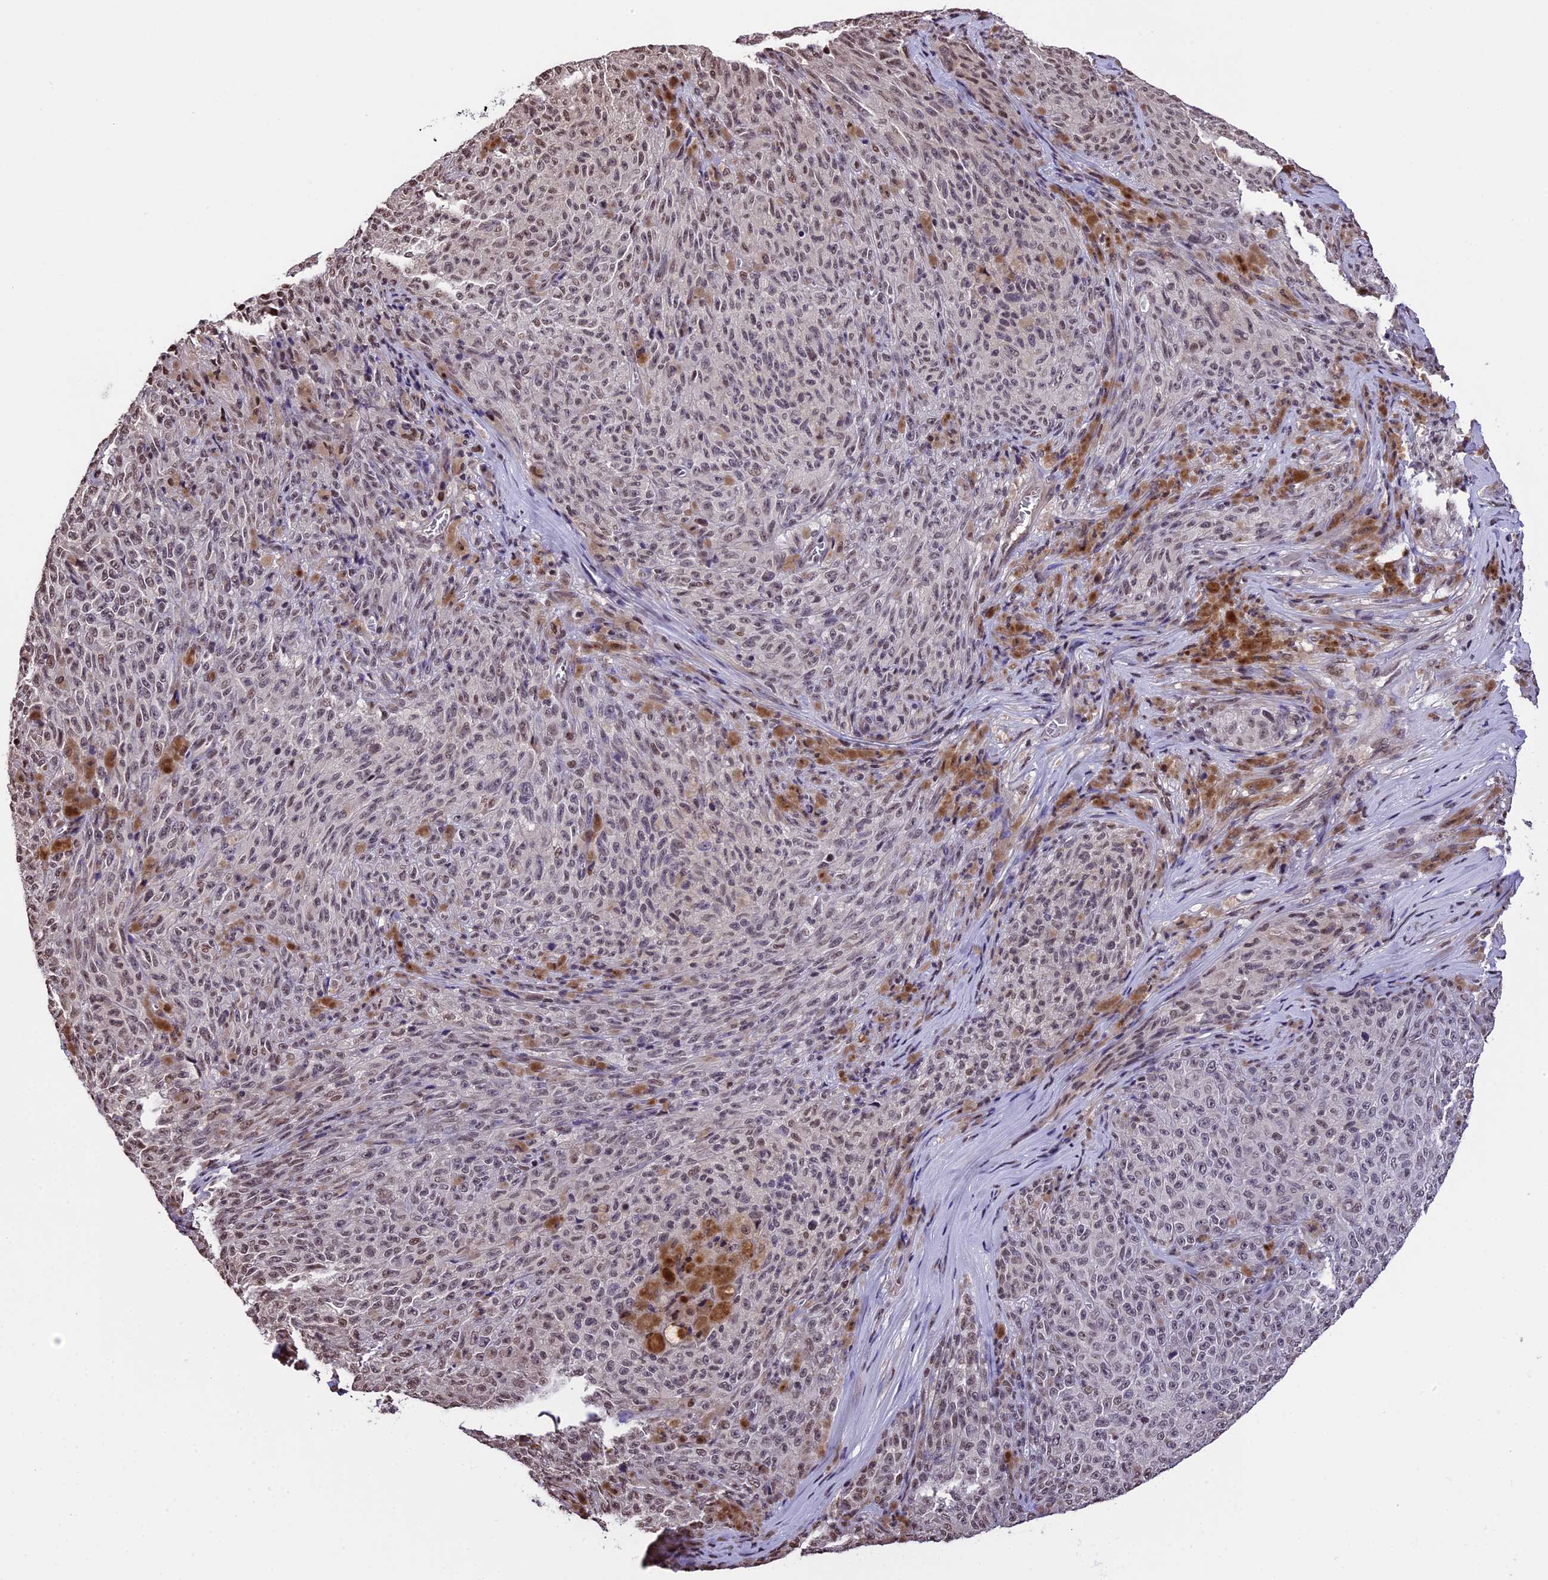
{"staining": {"intensity": "moderate", "quantity": "25%-75%", "location": "nuclear"}, "tissue": "melanoma", "cell_type": "Tumor cells", "image_type": "cancer", "snomed": [{"axis": "morphology", "description": "Malignant melanoma, NOS"}, {"axis": "topography", "description": "Skin"}], "caption": "This micrograph demonstrates melanoma stained with immunohistochemistry to label a protein in brown. The nuclear of tumor cells show moderate positivity for the protein. Nuclei are counter-stained blue.", "gene": "POLR3E", "patient": {"sex": "female", "age": 82}}